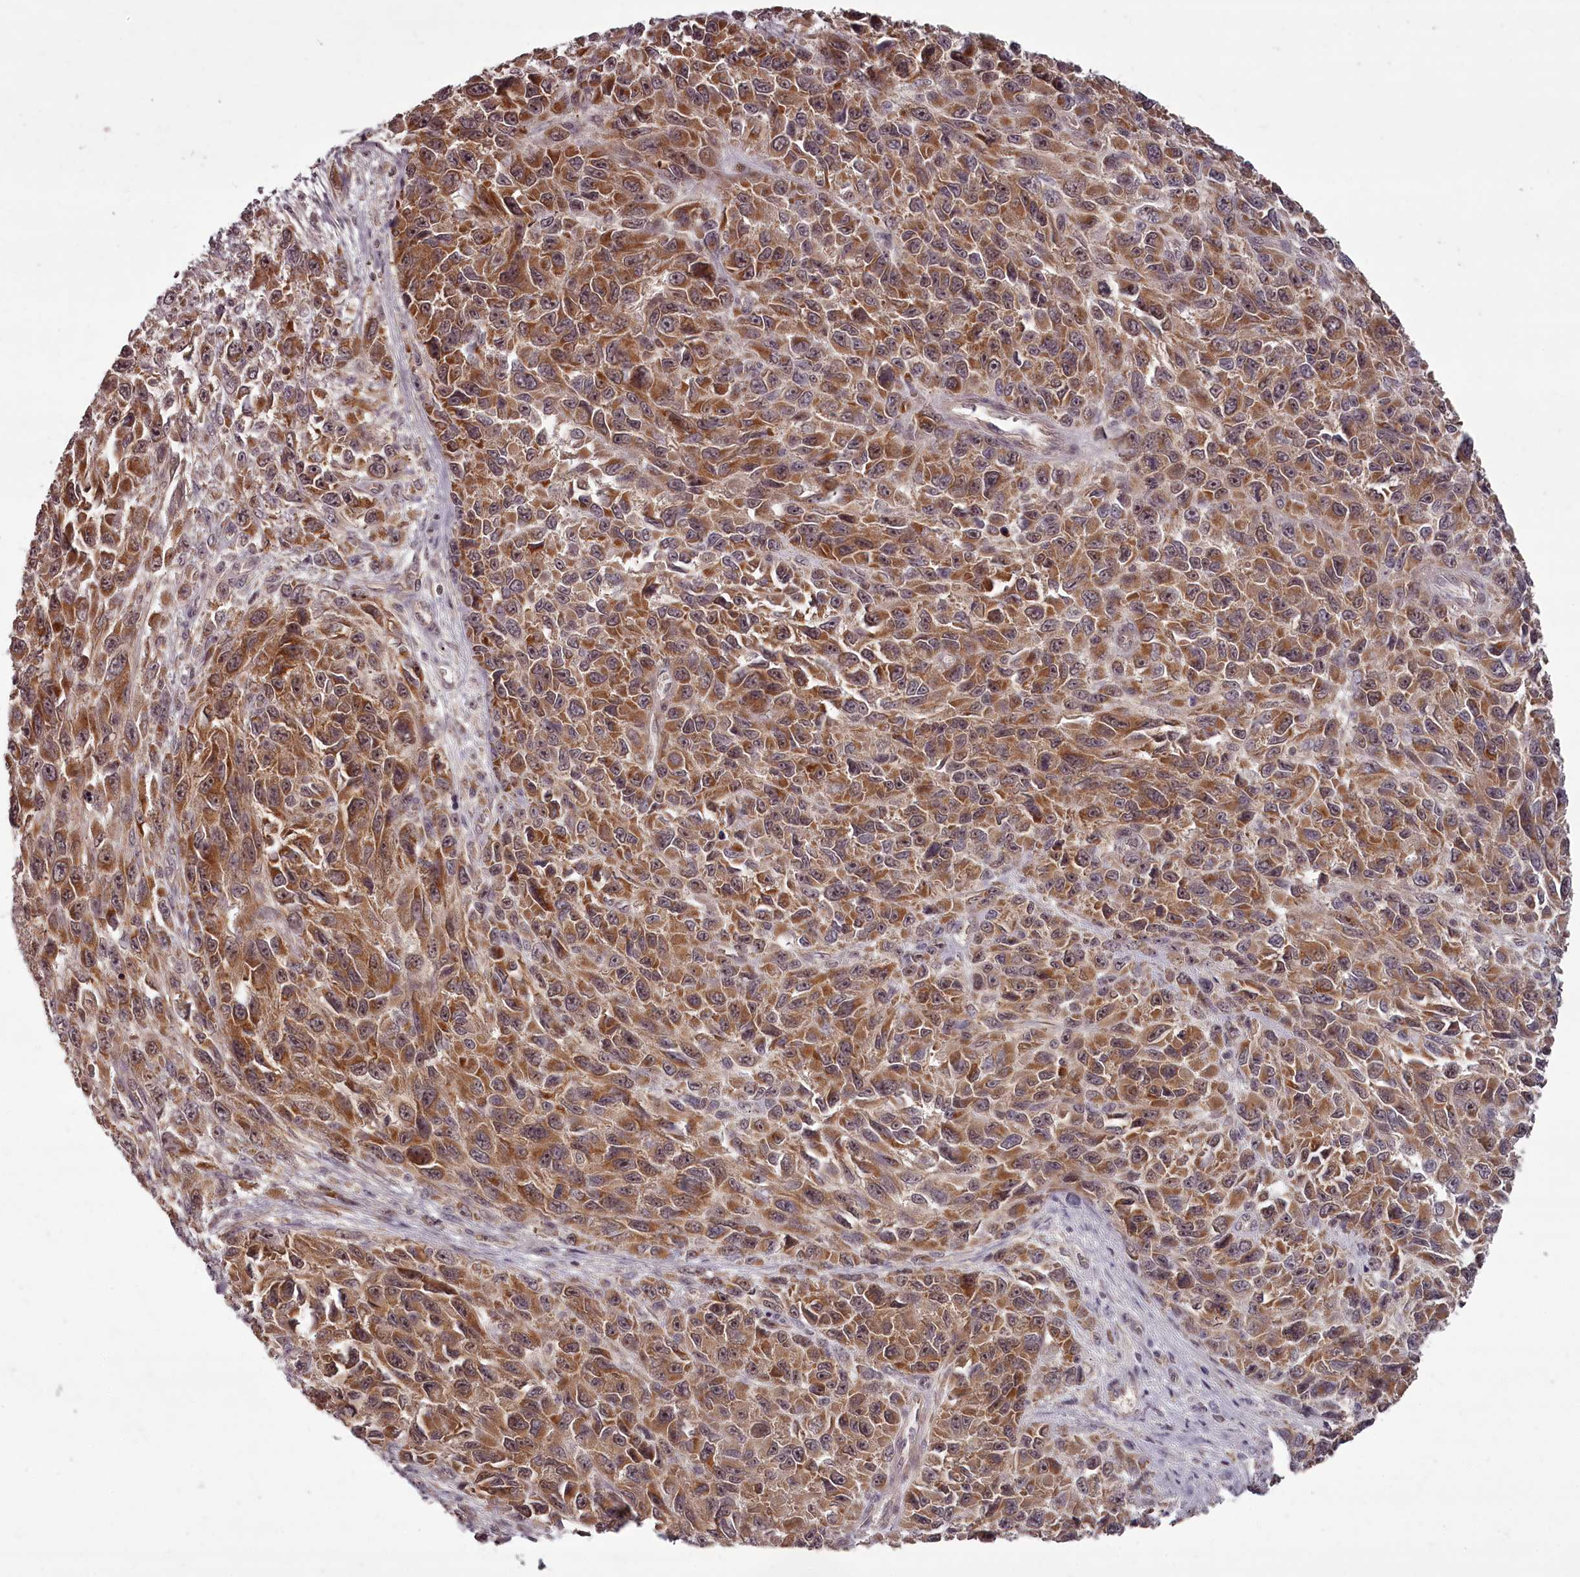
{"staining": {"intensity": "moderate", "quantity": ">75%", "location": "cytoplasmic/membranous"}, "tissue": "melanoma", "cell_type": "Tumor cells", "image_type": "cancer", "snomed": [{"axis": "morphology", "description": "Normal tissue, NOS"}, {"axis": "morphology", "description": "Malignant melanoma, NOS"}, {"axis": "topography", "description": "Skin"}], "caption": "IHC staining of malignant melanoma, which shows medium levels of moderate cytoplasmic/membranous staining in approximately >75% of tumor cells indicating moderate cytoplasmic/membranous protein expression. The staining was performed using DAB (3,3'-diaminobenzidine) (brown) for protein detection and nuclei were counterstained in hematoxylin (blue).", "gene": "PCBP2", "patient": {"sex": "female", "age": 96}}